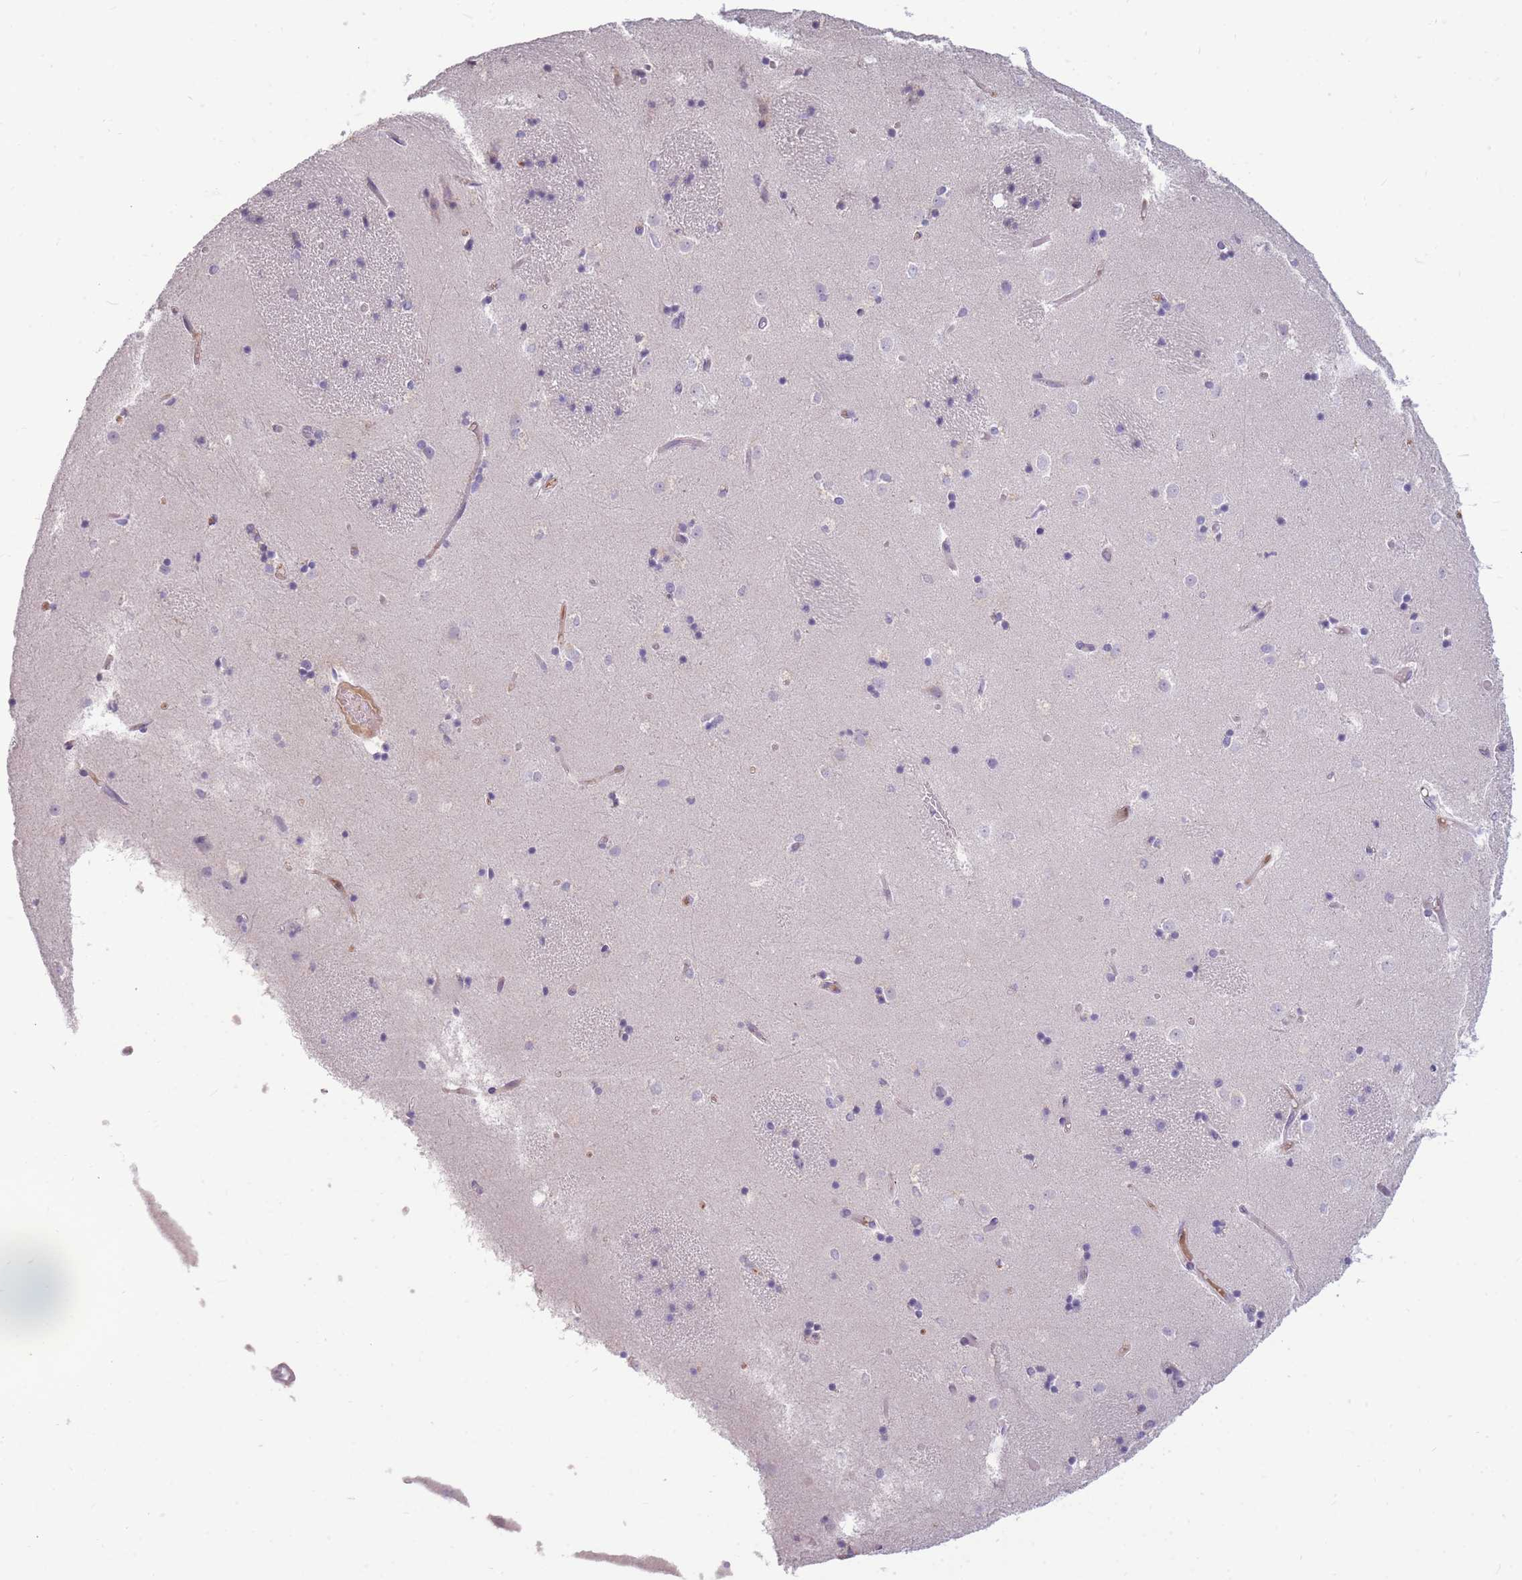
{"staining": {"intensity": "negative", "quantity": "none", "location": "none"}, "tissue": "caudate", "cell_type": "Glial cells", "image_type": "normal", "snomed": [{"axis": "morphology", "description": "Normal tissue, NOS"}, {"axis": "topography", "description": "Lateral ventricle wall"}], "caption": "Glial cells are negative for protein expression in normal human caudate. The staining is performed using DAB (3,3'-diaminobenzidine) brown chromogen with nuclei counter-stained in using hematoxylin.", "gene": "TPSD1", "patient": {"sex": "female", "age": 52}}